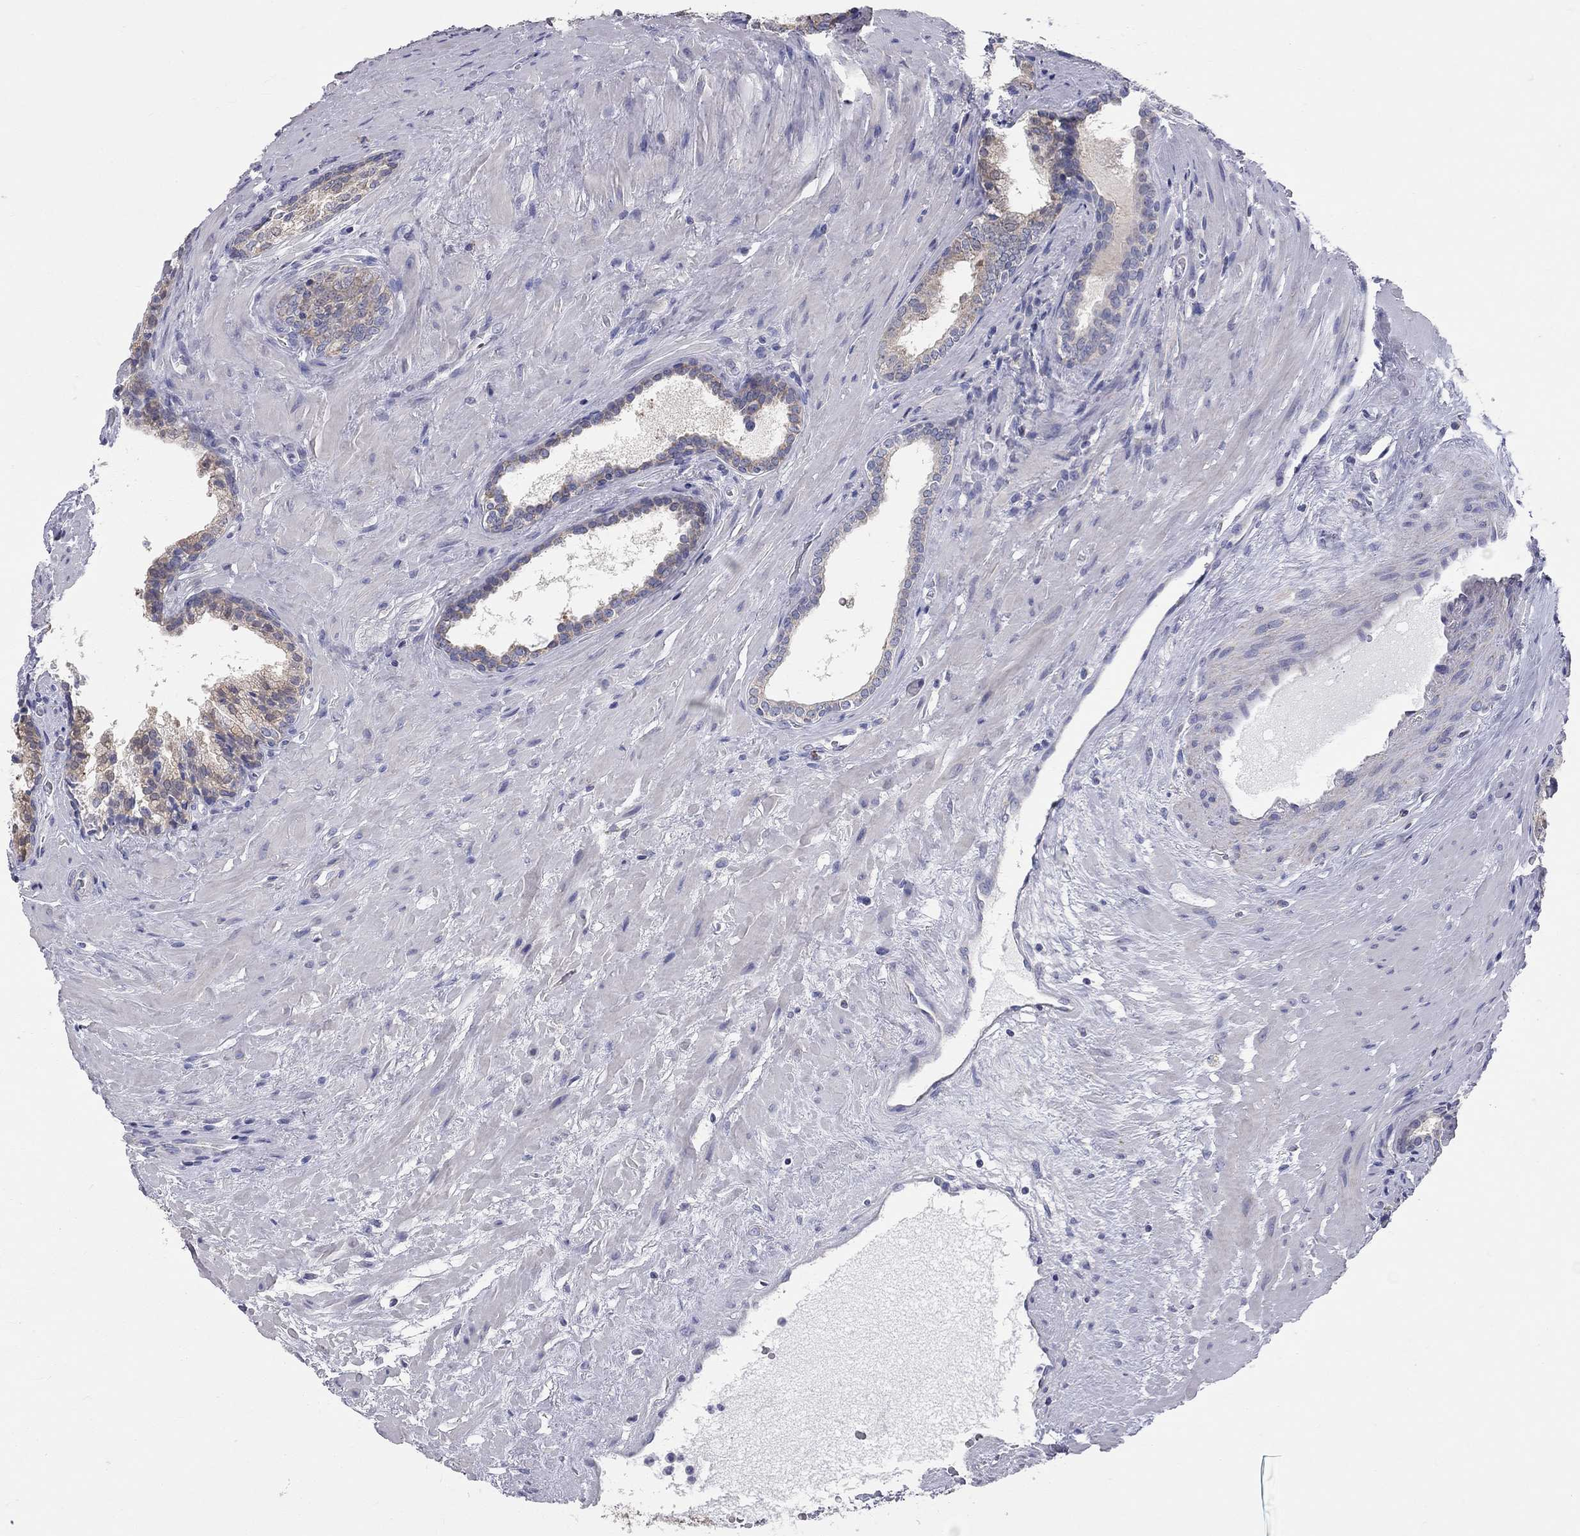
{"staining": {"intensity": "weak", "quantity": "<25%", "location": "cytoplasmic/membranous"}, "tissue": "prostate cancer", "cell_type": "Tumor cells", "image_type": "cancer", "snomed": [{"axis": "morphology", "description": "Adenocarcinoma, NOS"}, {"axis": "topography", "description": "Prostate"}], "caption": "This photomicrograph is of prostate cancer (adenocarcinoma) stained with IHC to label a protein in brown with the nuclei are counter-stained blue. There is no expression in tumor cells.", "gene": "CFAP161", "patient": {"sex": "male", "age": 66}}